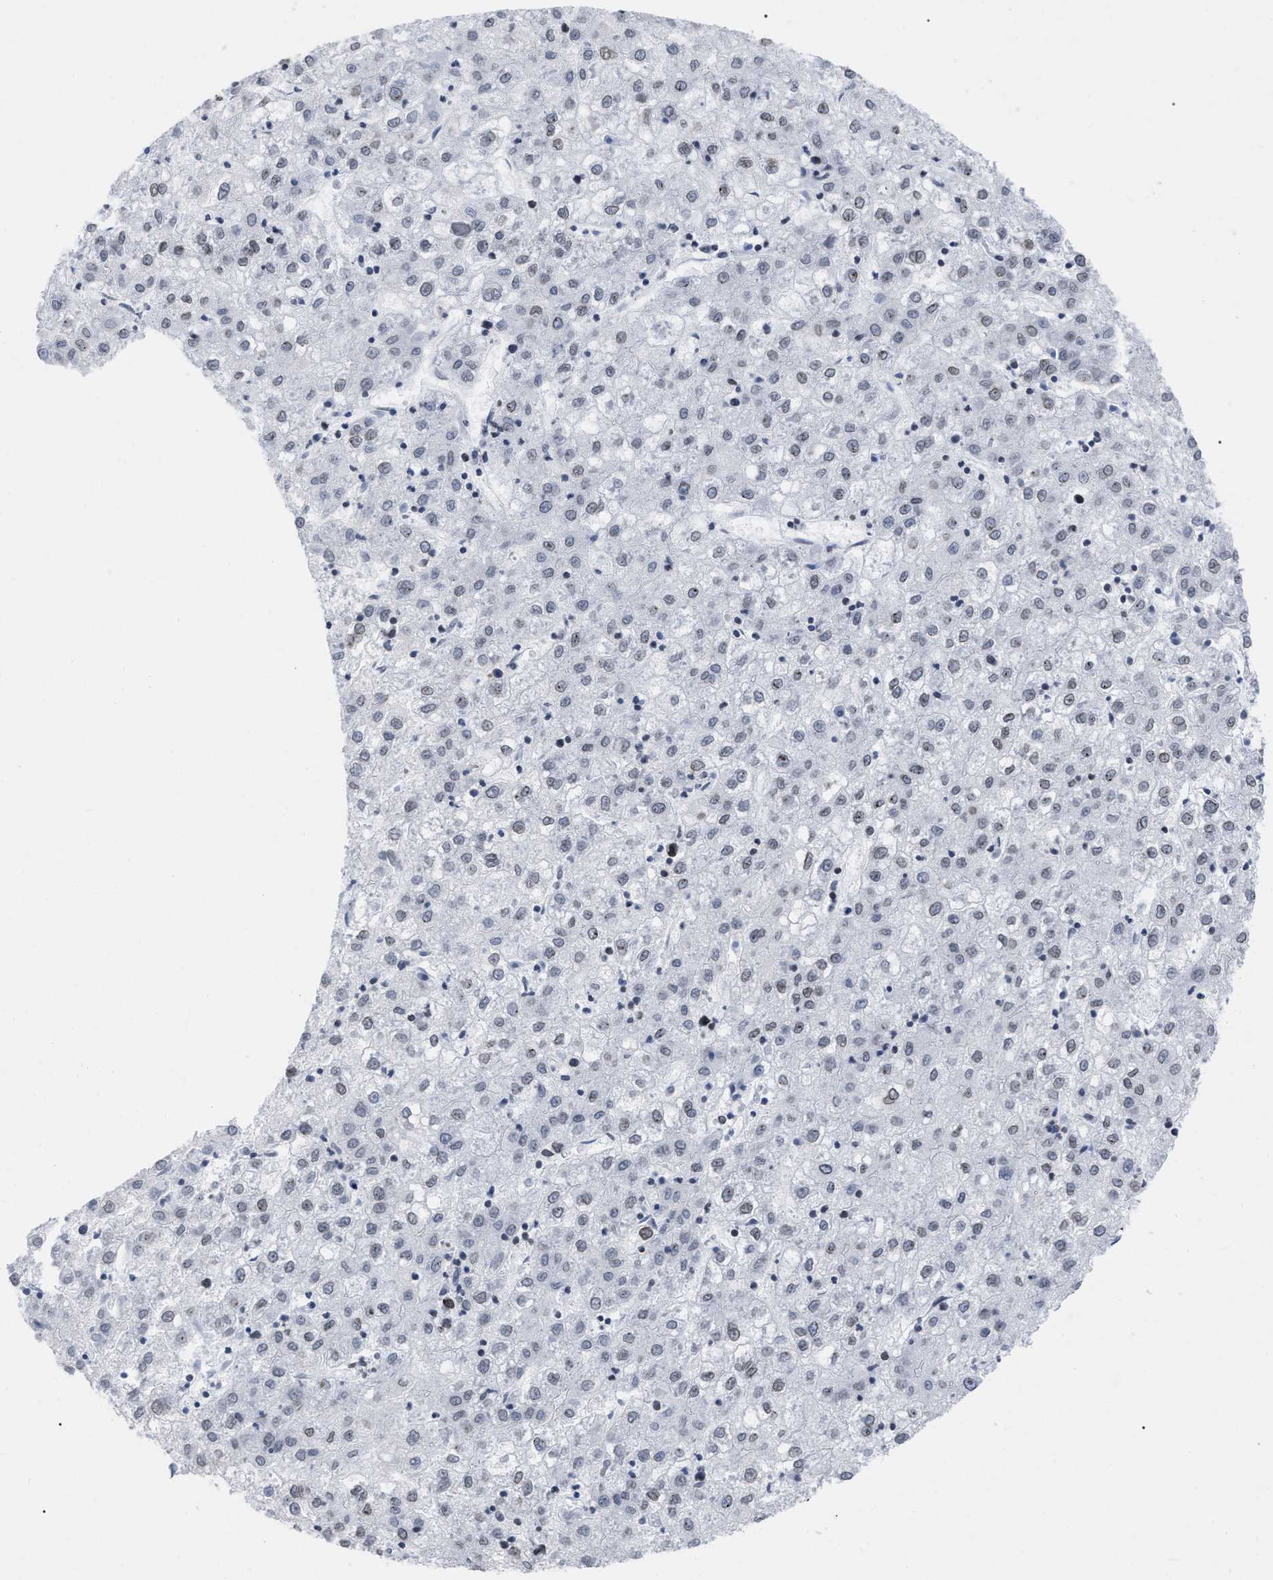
{"staining": {"intensity": "weak", "quantity": "25%-75%", "location": "nuclear"}, "tissue": "liver cancer", "cell_type": "Tumor cells", "image_type": "cancer", "snomed": [{"axis": "morphology", "description": "Carcinoma, Hepatocellular, NOS"}, {"axis": "topography", "description": "Liver"}], "caption": "Protein staining of liver cancer tissue reveals weak nuclear staining in about 25%-75% of tumor cells. (DAB (3,3'-diaminobenzidine) = brown stain, brightfield microscopy at high magnification).", "gene": "TPR", "patient": {"sex": "male", "age": 72}}